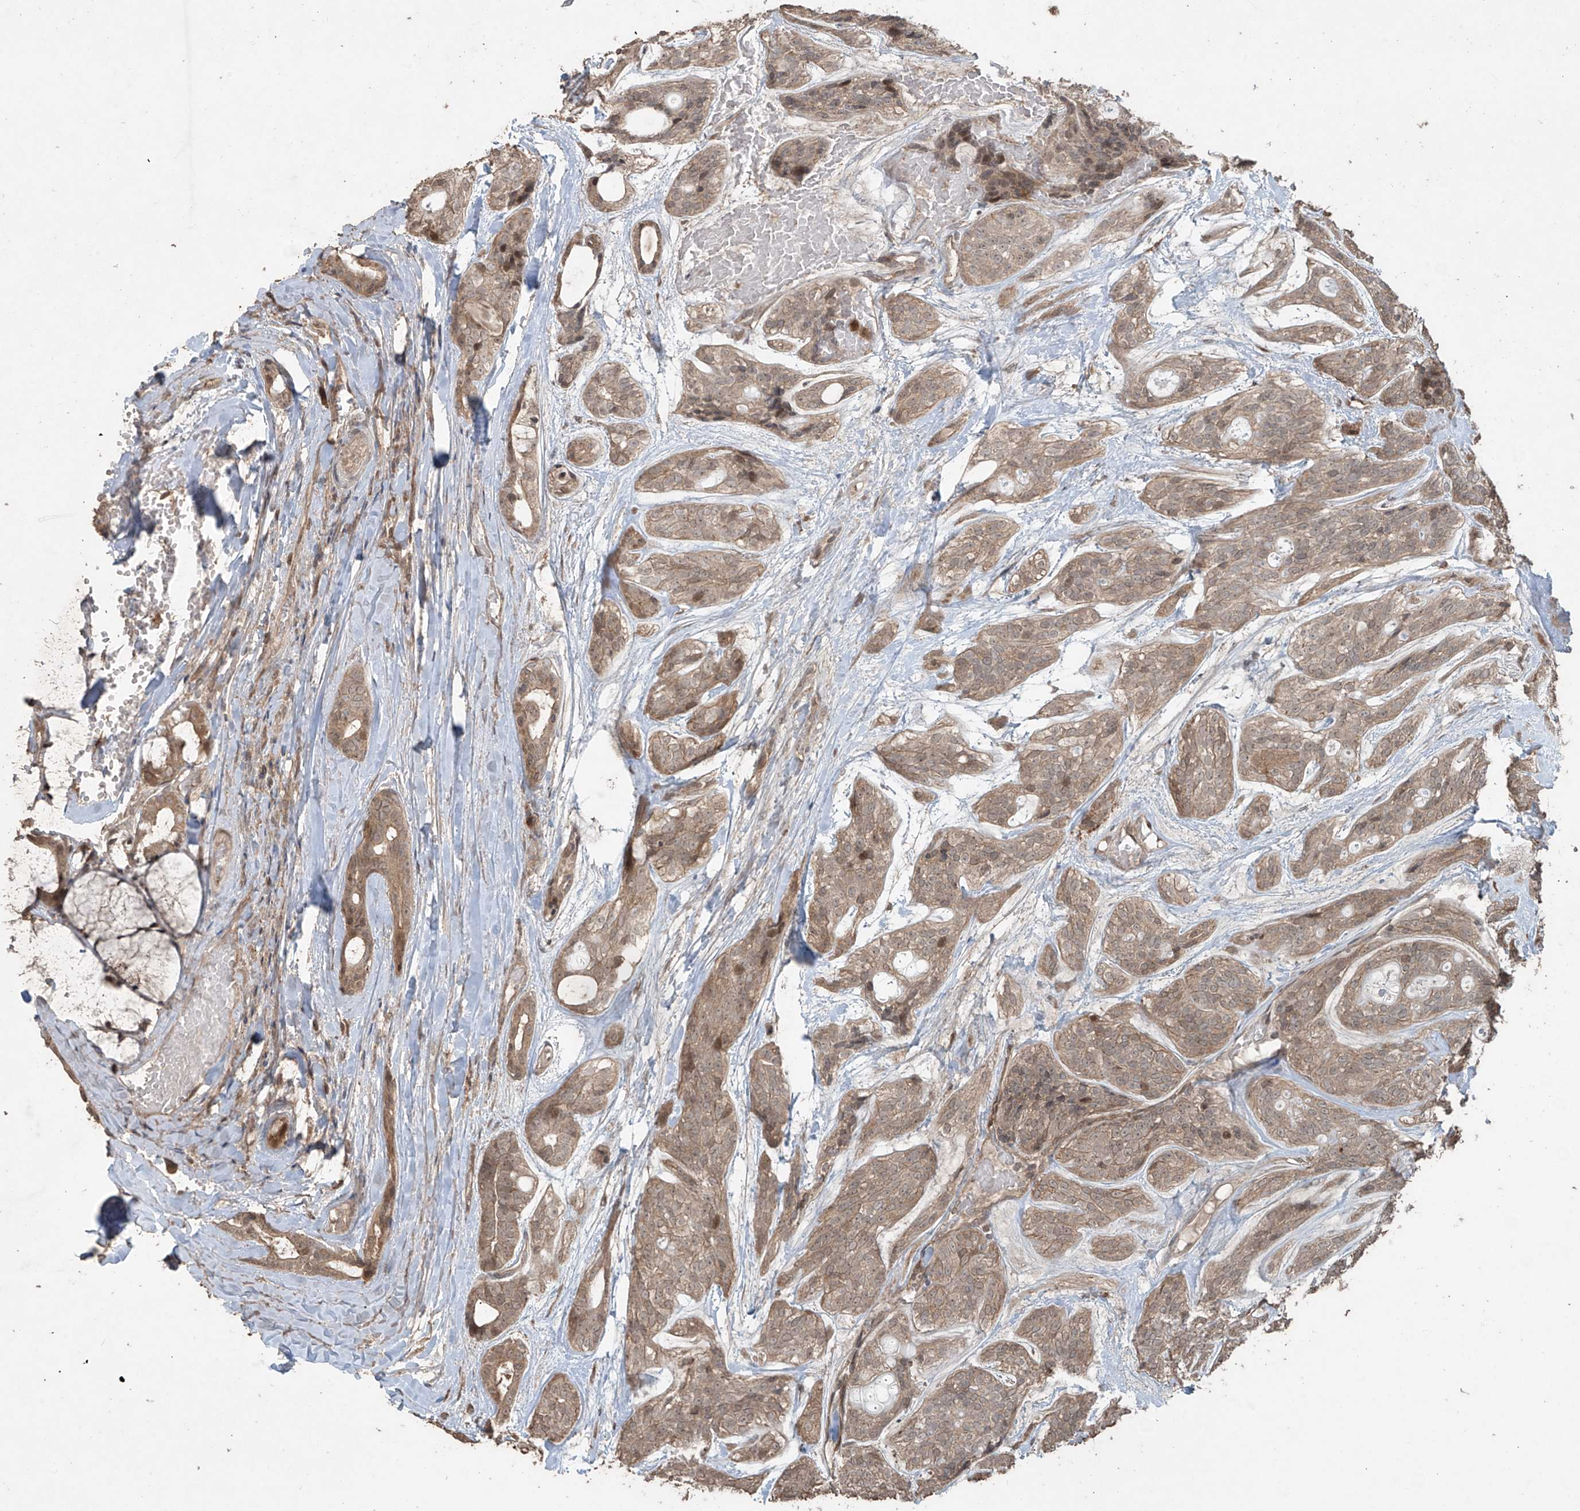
{"staining": {"intensity": "moderate", "quantity": ">75%", "location": "cytoplasmic/membranous"}, "tissue": "head and neck cancer", "cell_type": "Tumor cells", "image_type": "cancer", "snomed": [{"axis": "morphology", "description": "Adenocarcinoma, NOS"}, {"axis": "topography", "description": "Head-Neck"}], "caption": "Immunohistochemical staining of head and neck cancer (adenocarcinoma) exhibits medium levels of moderate cytoplasmic/membranous protein staining in about >75% of tumor cells.", "gene": "PGPEP1", "patient": {"sex": "male", "age": 66}}